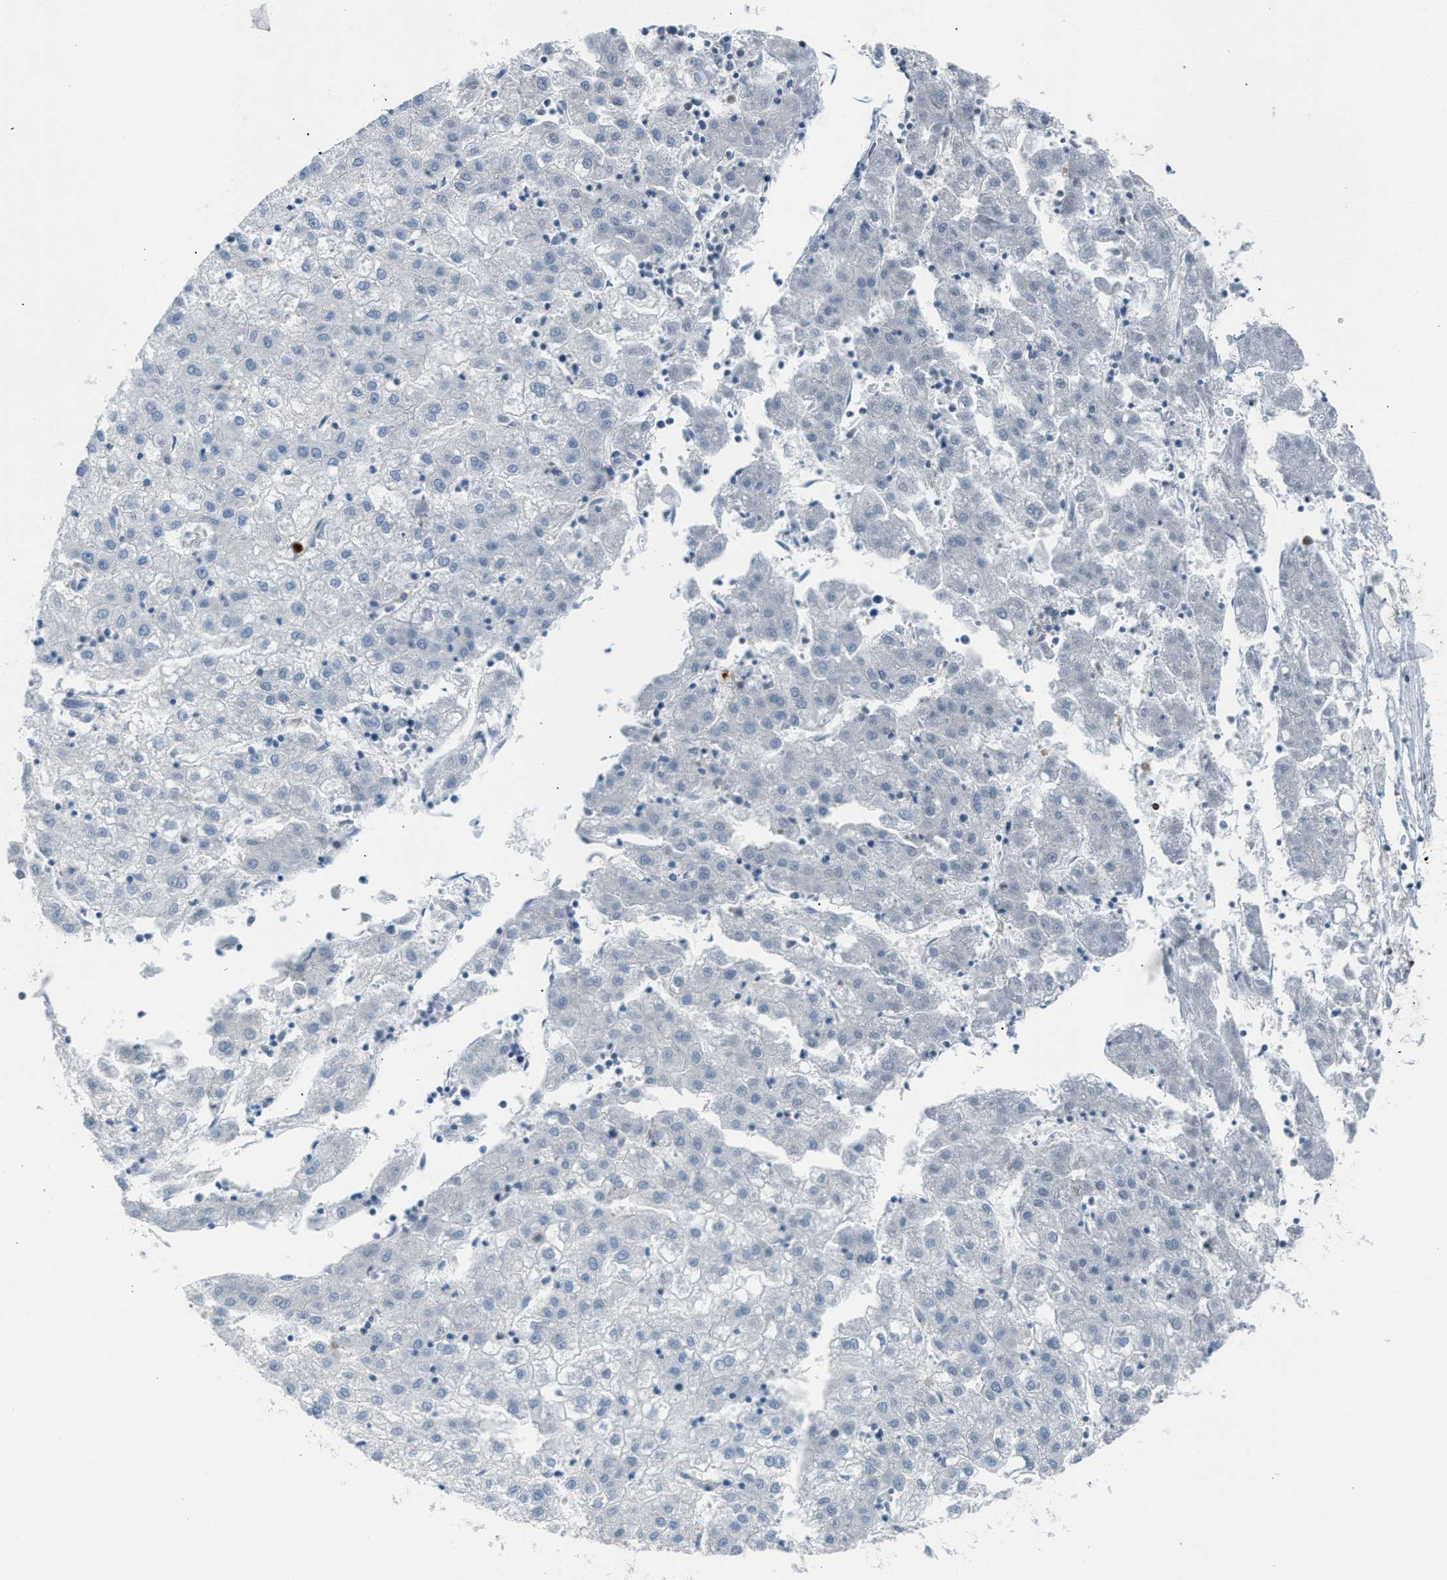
{"staining": {"intensity": "negative", "quantity": "none", "location": "none"}, "tissue": "liver cancer", "cell_type": "Tumor cells", "image_type": "cancer", "snomed": [{"axis": "morphology", "description": "Carcinoma, Hepatocellular, NOS"}, {"axis": "topography", "description": "Liver"}], "caption": "A high-resolution histopathology image shows IHC staining of liver hepatocellular carcinoma, which reveals no significant expression in tumor cells. (Brightfield microscopy of DAB immunohistochemistry (IHC) at high magnification).", "gene": "CFAP77", "patient": {"sex": "male", "age": 72}}